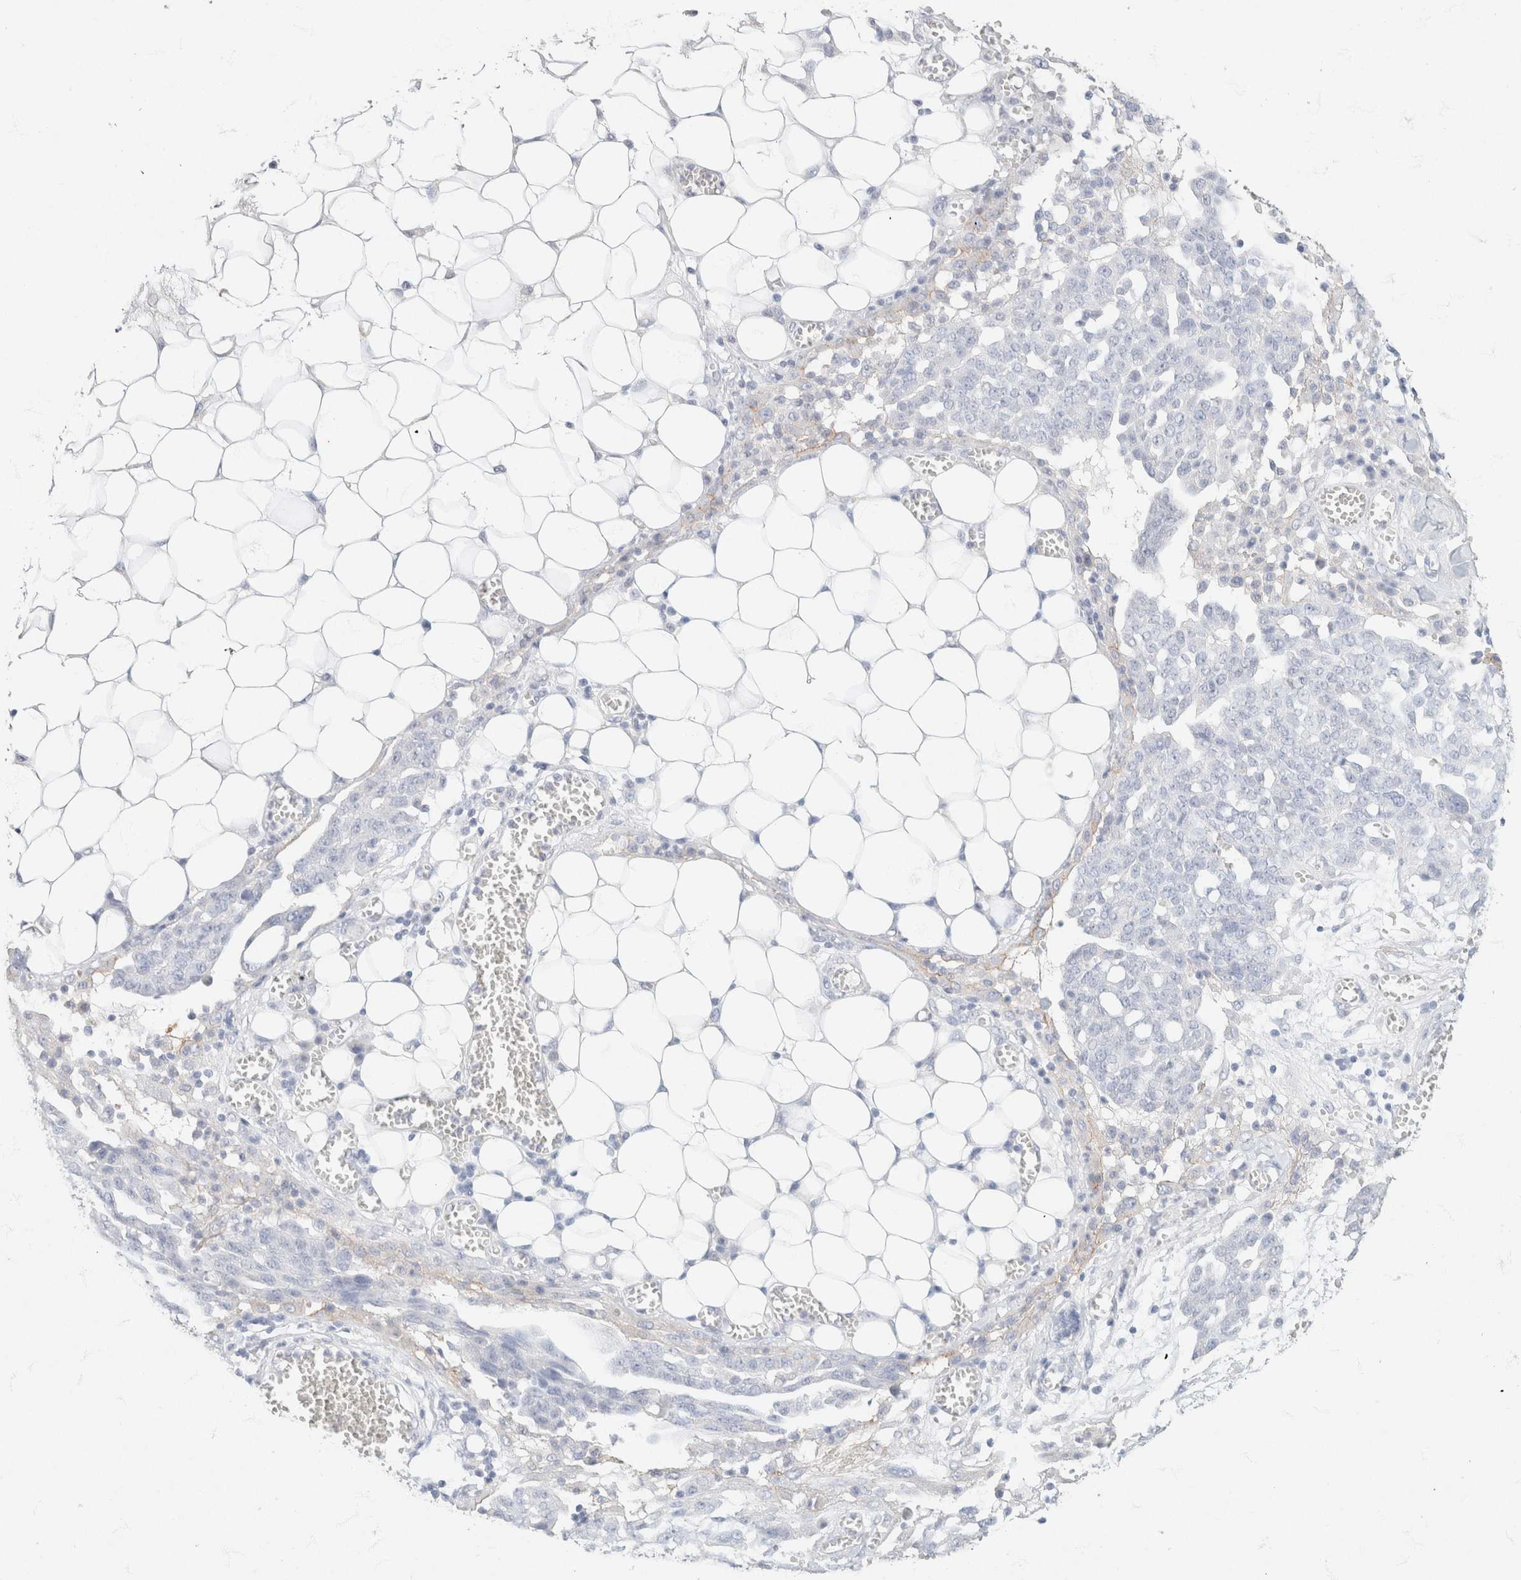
{"staining": {"intensity": "negative", "quantity": "none", "location": "none"}, "tissue": "ovarian cancer", "cell_type": "Tumor cells", "image_type": "cancer", "snomed": [{"axis": "morphology", "description": "Cystadenocarcinoma, serous, NOS"}, {"axis": "topography", "description": "Soft tissue"}, {"axis": "topography", "description": "Ovary"}], "caption": "This is a histopathology image of immunohistochemistry (IHC) staining of serous cystadenocarcinoma (ovarian), which shows no staining in tumor cells. Nuclei are stained in blue.", "gene": "CA12", "patient": {"sex": "female", "age": 57}}